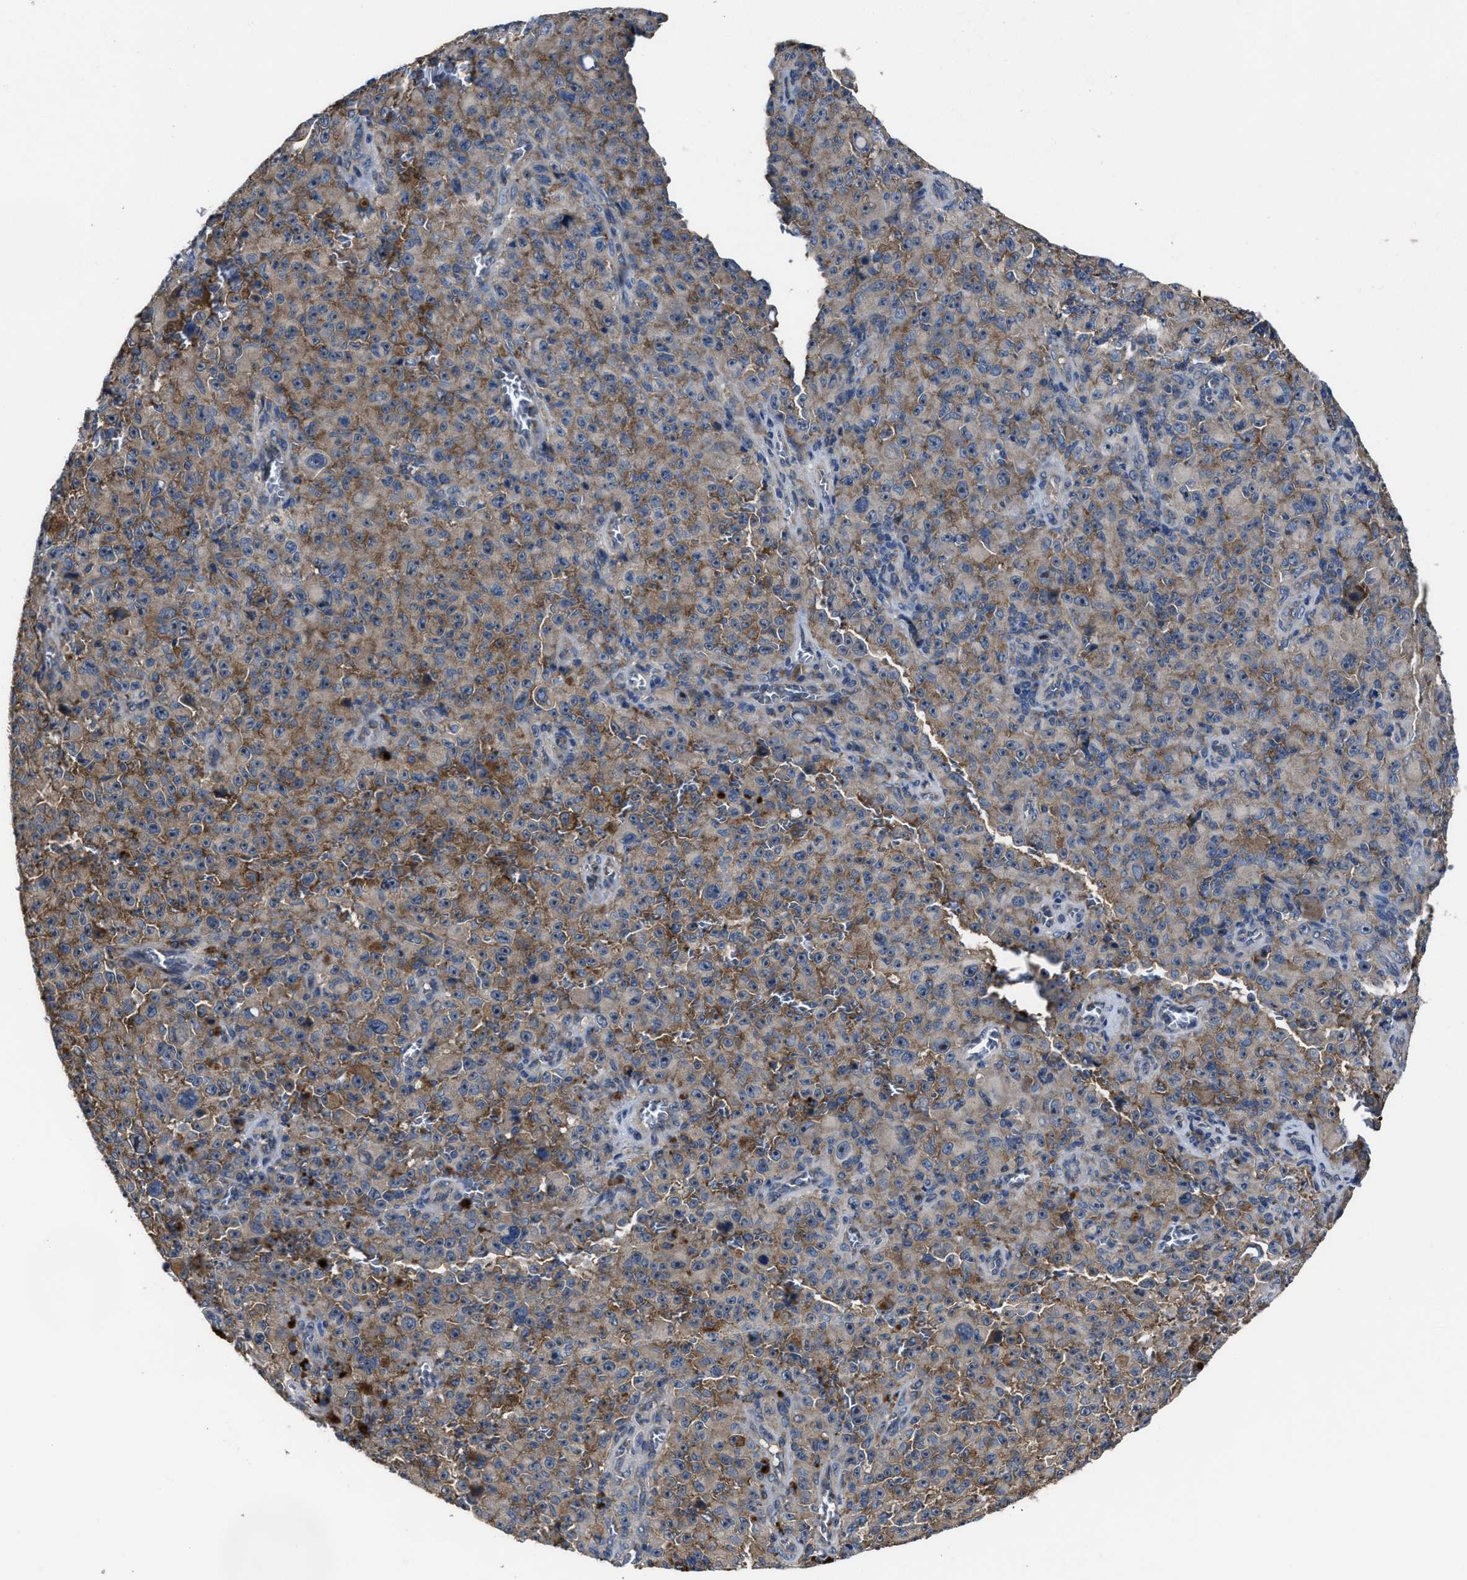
{"staining": {"intensity": "weak", "quantity": ">75%", "location": "cytoplasmic/membranous"}, "tissue": "melanoma", "cell_type": "Tumor cells", "image_type": "cancer", "snomed": [{"axis": "morphology", "description": "Malignant melanoma, NOS"}, {"axis": "topography", "description": "Skin"}], "caption": "This histopathology image shows immunohistochemistry (IHC) staining of human malignant melanoma, with low weak cytoplasmic/membranous staining in approximately >75% of tumor cells.", "gene": "UPF1", "patient": {"sex": "female", "age": 82}}